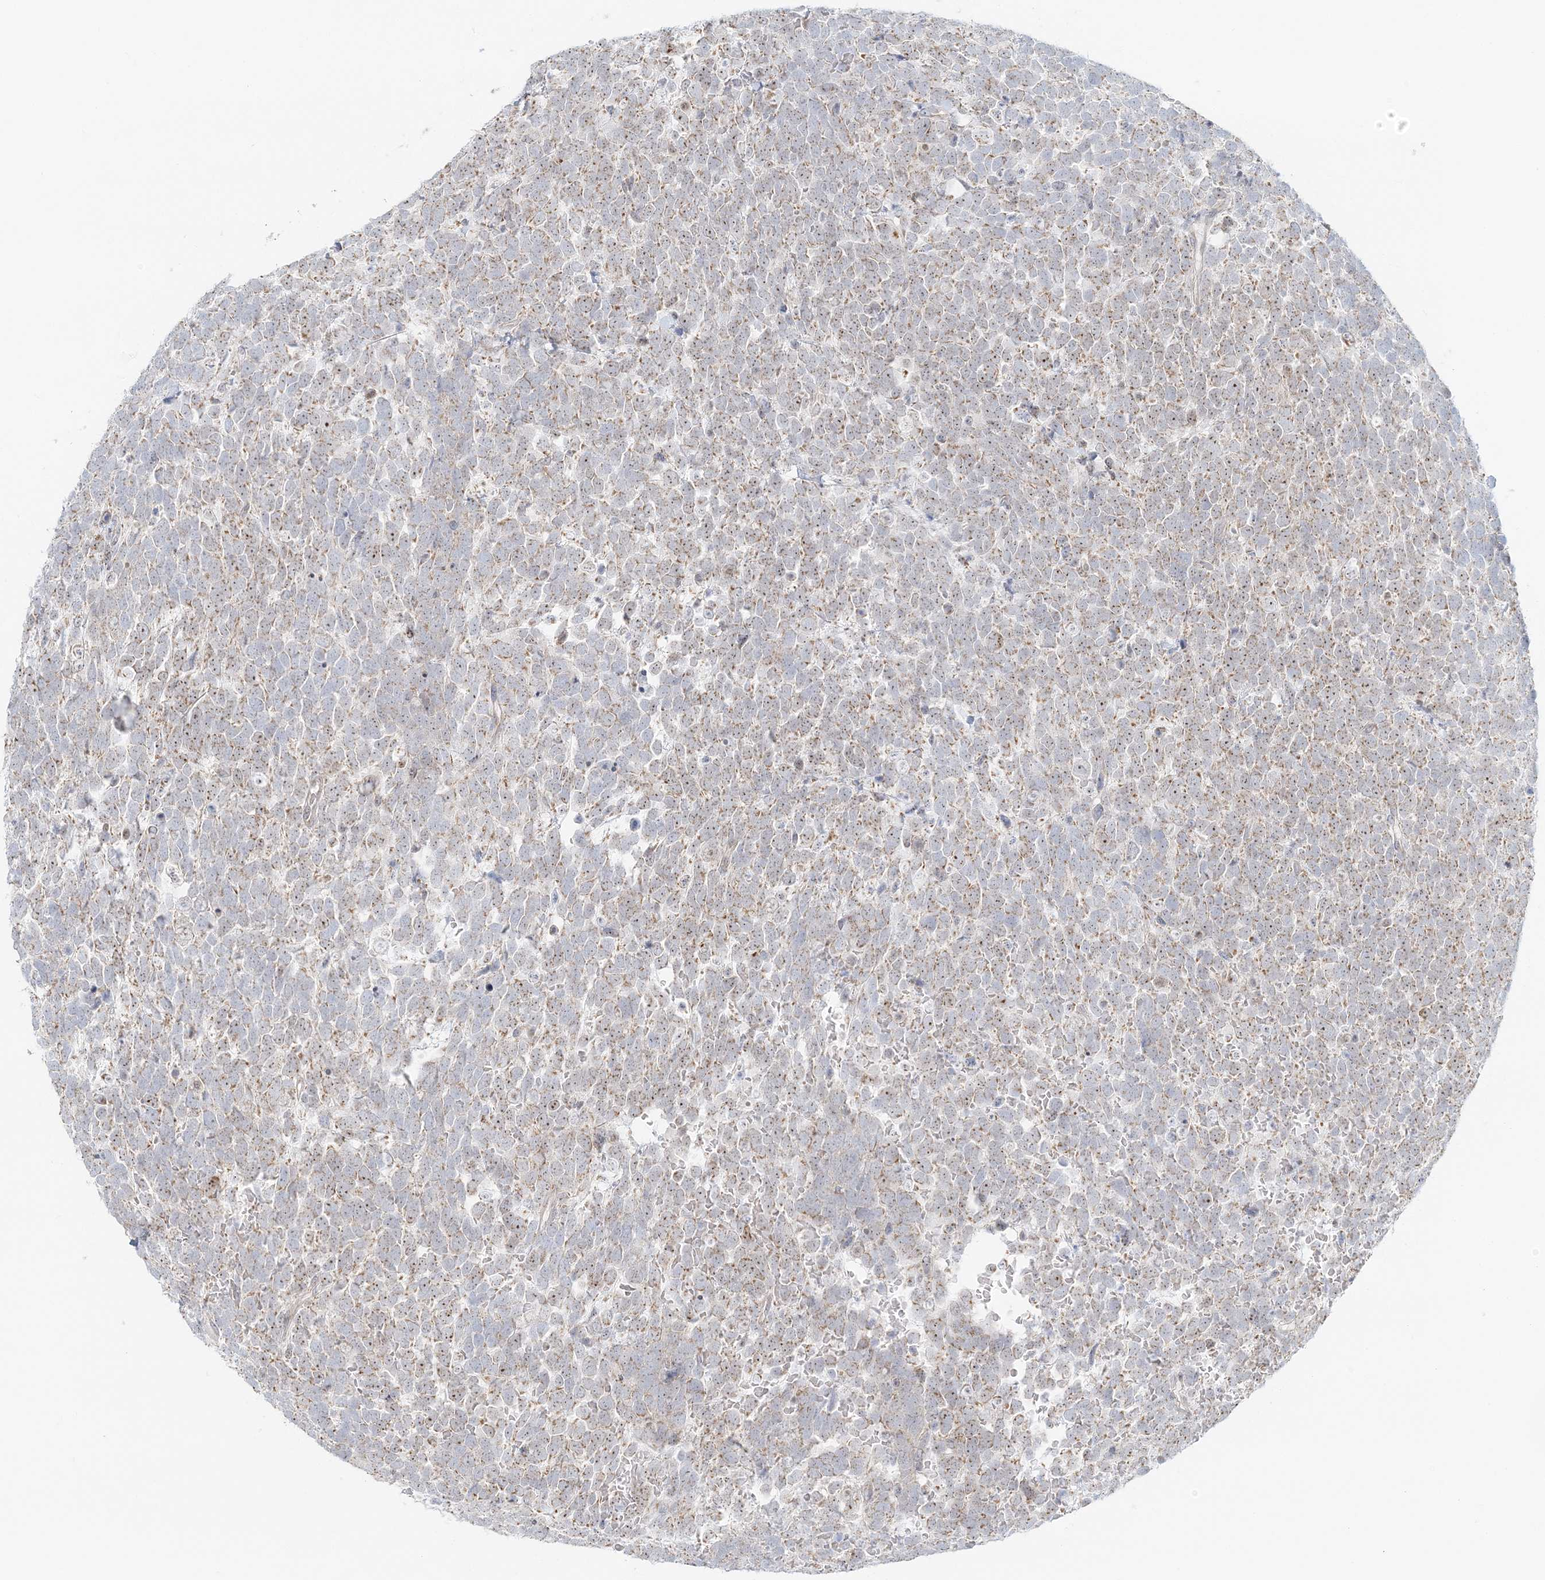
{"staining": {"intensity": "weak", "quantity": "25%-75%", "location": "nuclear"}, "tissue": "urothelial cancer", "cell_type": "Tumor cells", "image_type": "cancer", "snomed": [{"axis": "morphology", "description": "Urothelial carcinoma, High grade"}, {"axis": "topography", "description": "Urinary bladder"}], "caption": "Protein staining of urothelial cancer tissue shows weak nuclear expression in about 25%-75% of tumor cells. Using DAB (brown) and hematoxylin (blue) stains, captured at high magnification using brightfield microscopy.", "gene": "UBE2F", "patient": {"sex": "female", "age": 82}}